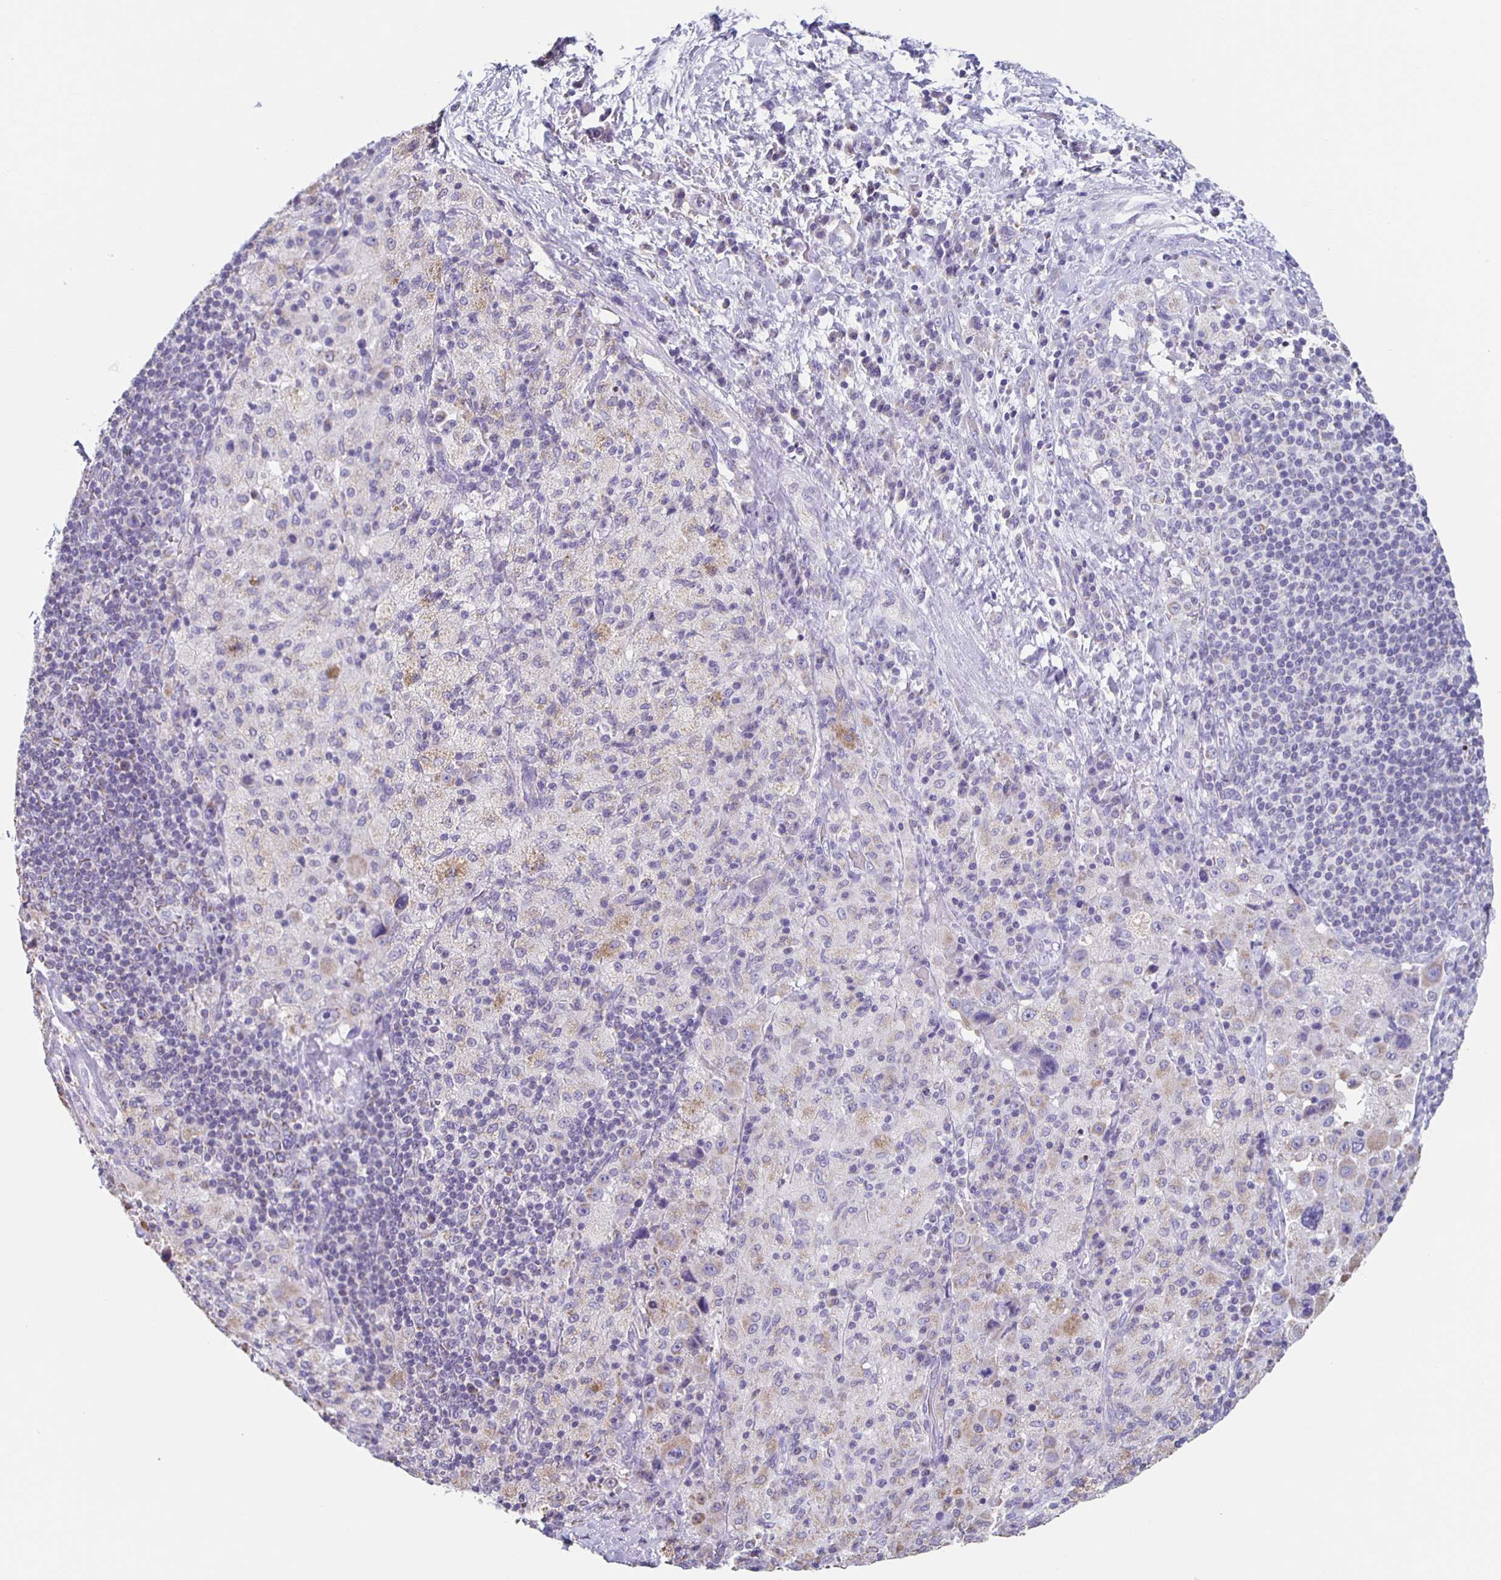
{"staining": {"intensity": "weak", "quantity": "<25%", "location": "cytoplasmic/membranous"}, "tissue": "melanoma", "cell_type": "Tumor cells", "image_type": "cancer", "snomed": [{"axis": "morphology", "description": "Malignant melanoma, Metastatic site"}, {"axis": "topography", "description": "Lymph node"}], "caption": "Melanoma was stained to show a protein in brown. There is no significant expression in tumor cells.", "gene": "TPPP", "patient": {"sex": "male", "age": 62}}